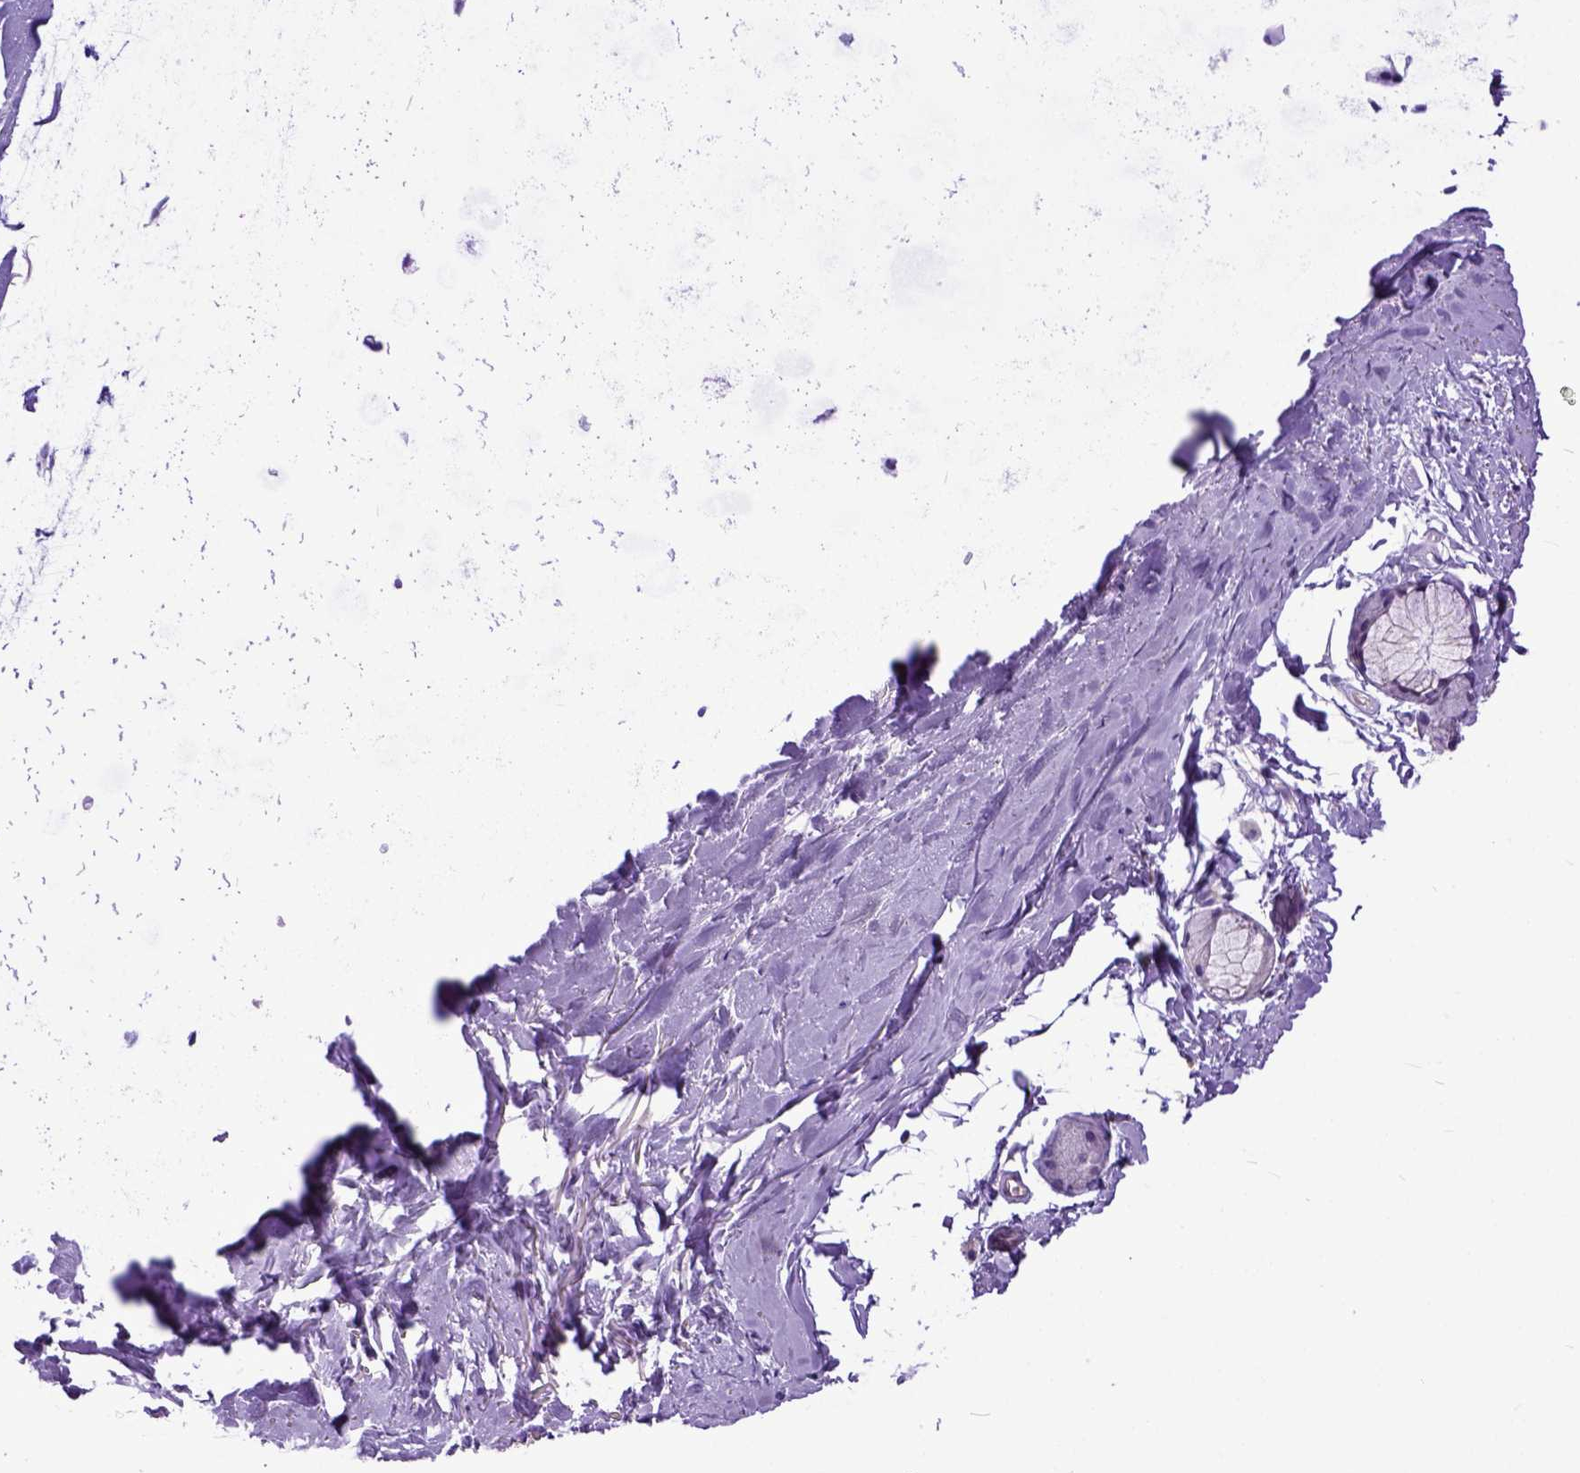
{"staining": {"intensity": "negative", "quantity": "none", "location": "none"}, "tissue": "adipose tissue", "cell_type": "Adipocytes", "image_type": "normal", "snomed": [{"axis": "morphology", "description": "Normal tissue, NOS"}, {"axis": "topography", "description": "Cartilage tissue"}, {"axis": "topography", "description": "Bronchus"}], "caption": "Immunohistochemistry image of unremarkable adipose tissue: adipose tissue stained with DAB (3,3'-diaminobenzidine) demonstrates no significant protein positivity in adipocytes.", "gene": "PPL", "patient": {"sex": "female", "age": 79}}